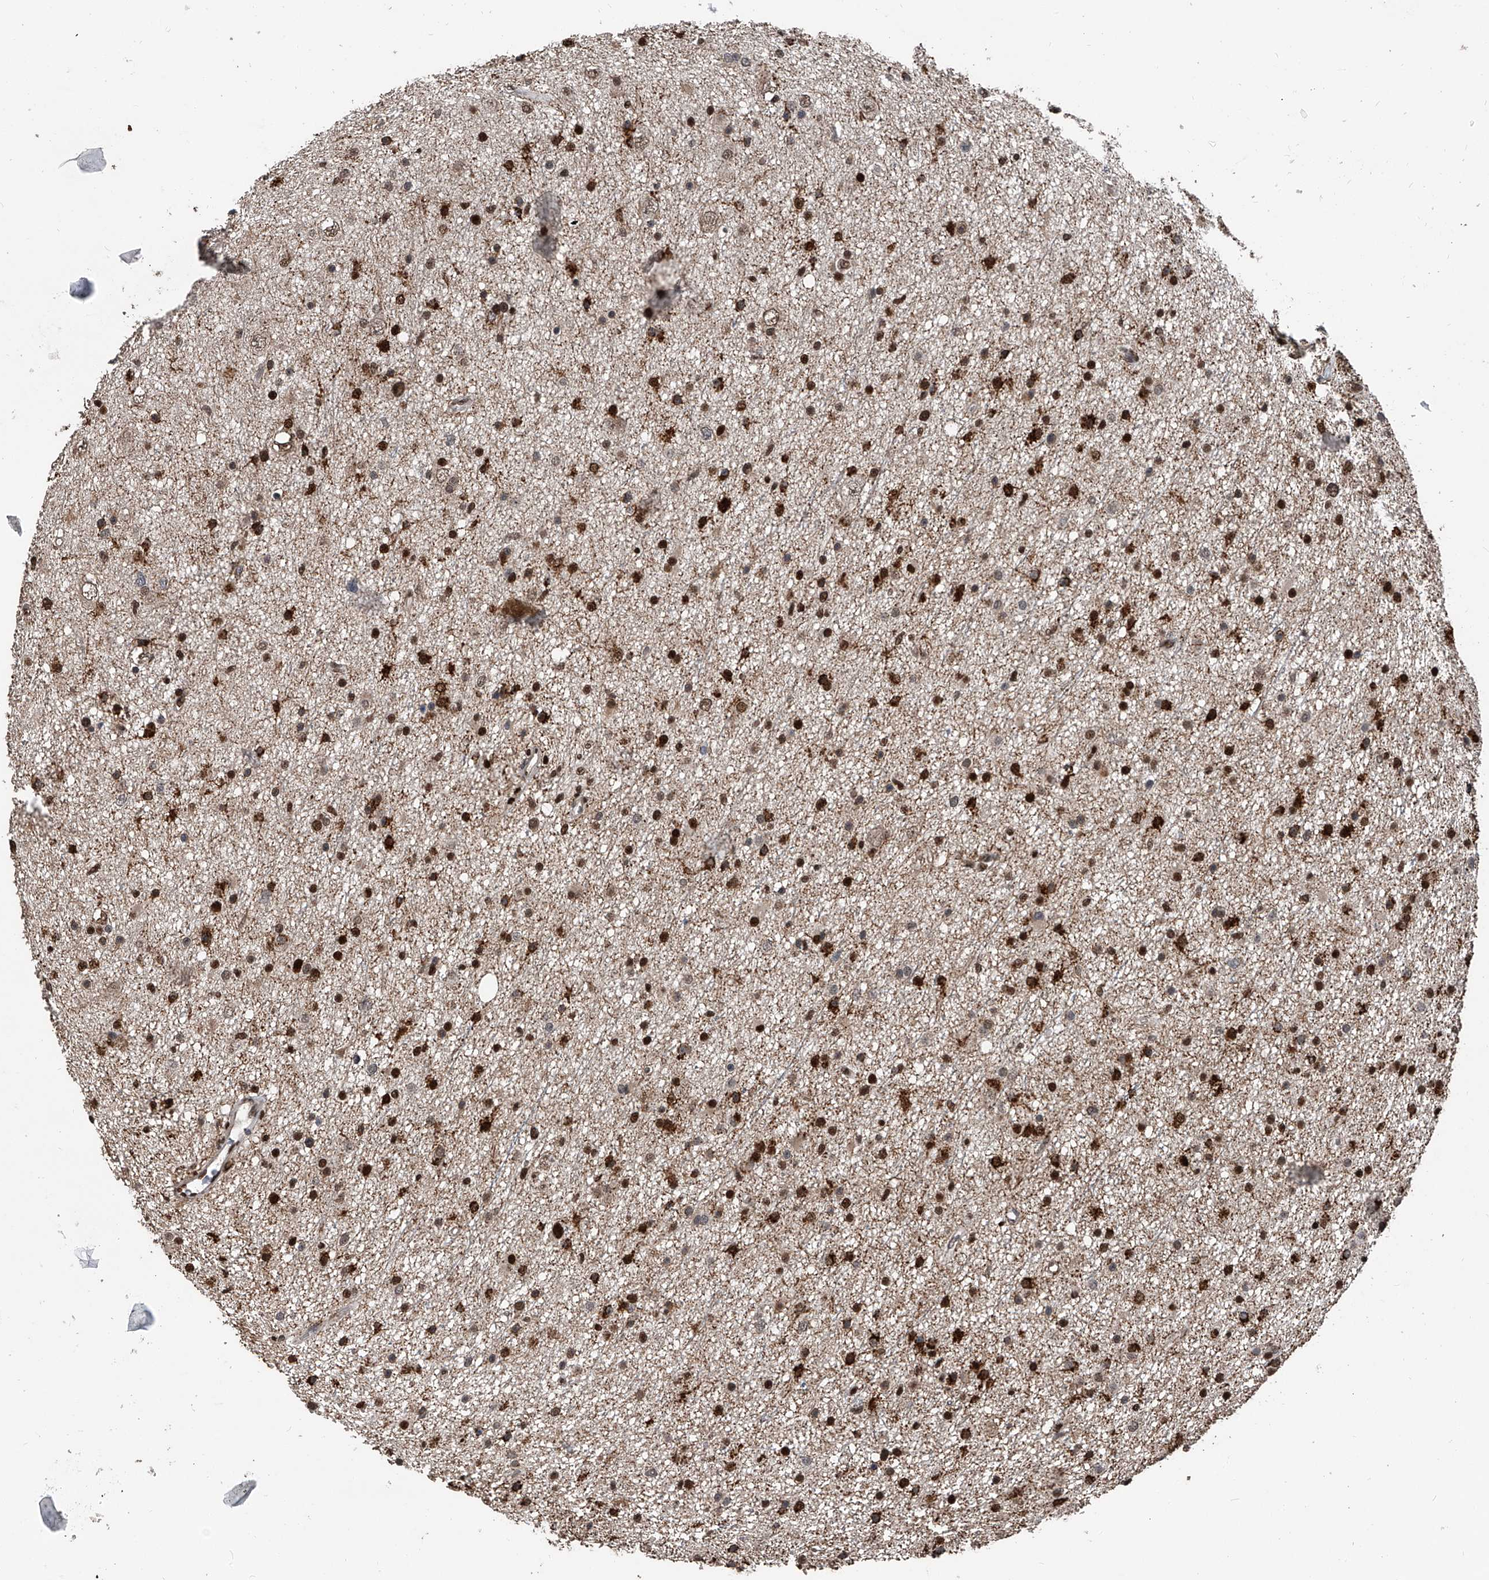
{"staining": {"intensity": "strong", "quantity": ">75%", "location": "nuclear"}, "tissue": "glioma", "cell_type": "Tumor cells", "image_type": "cancer", "snomed": [{"axis": "morphology", "description": "Glioma, malignant, Low grade"}, {"axis": "topography", "description": "Cerebral cortex"}], "caption": "This is an image of immunohistochemistry staining of glioma, which shows strong positivity in the nuclear of tumor cells.", "gene": "FKBP5", "patient": {"sex": "female", "age": 39}}